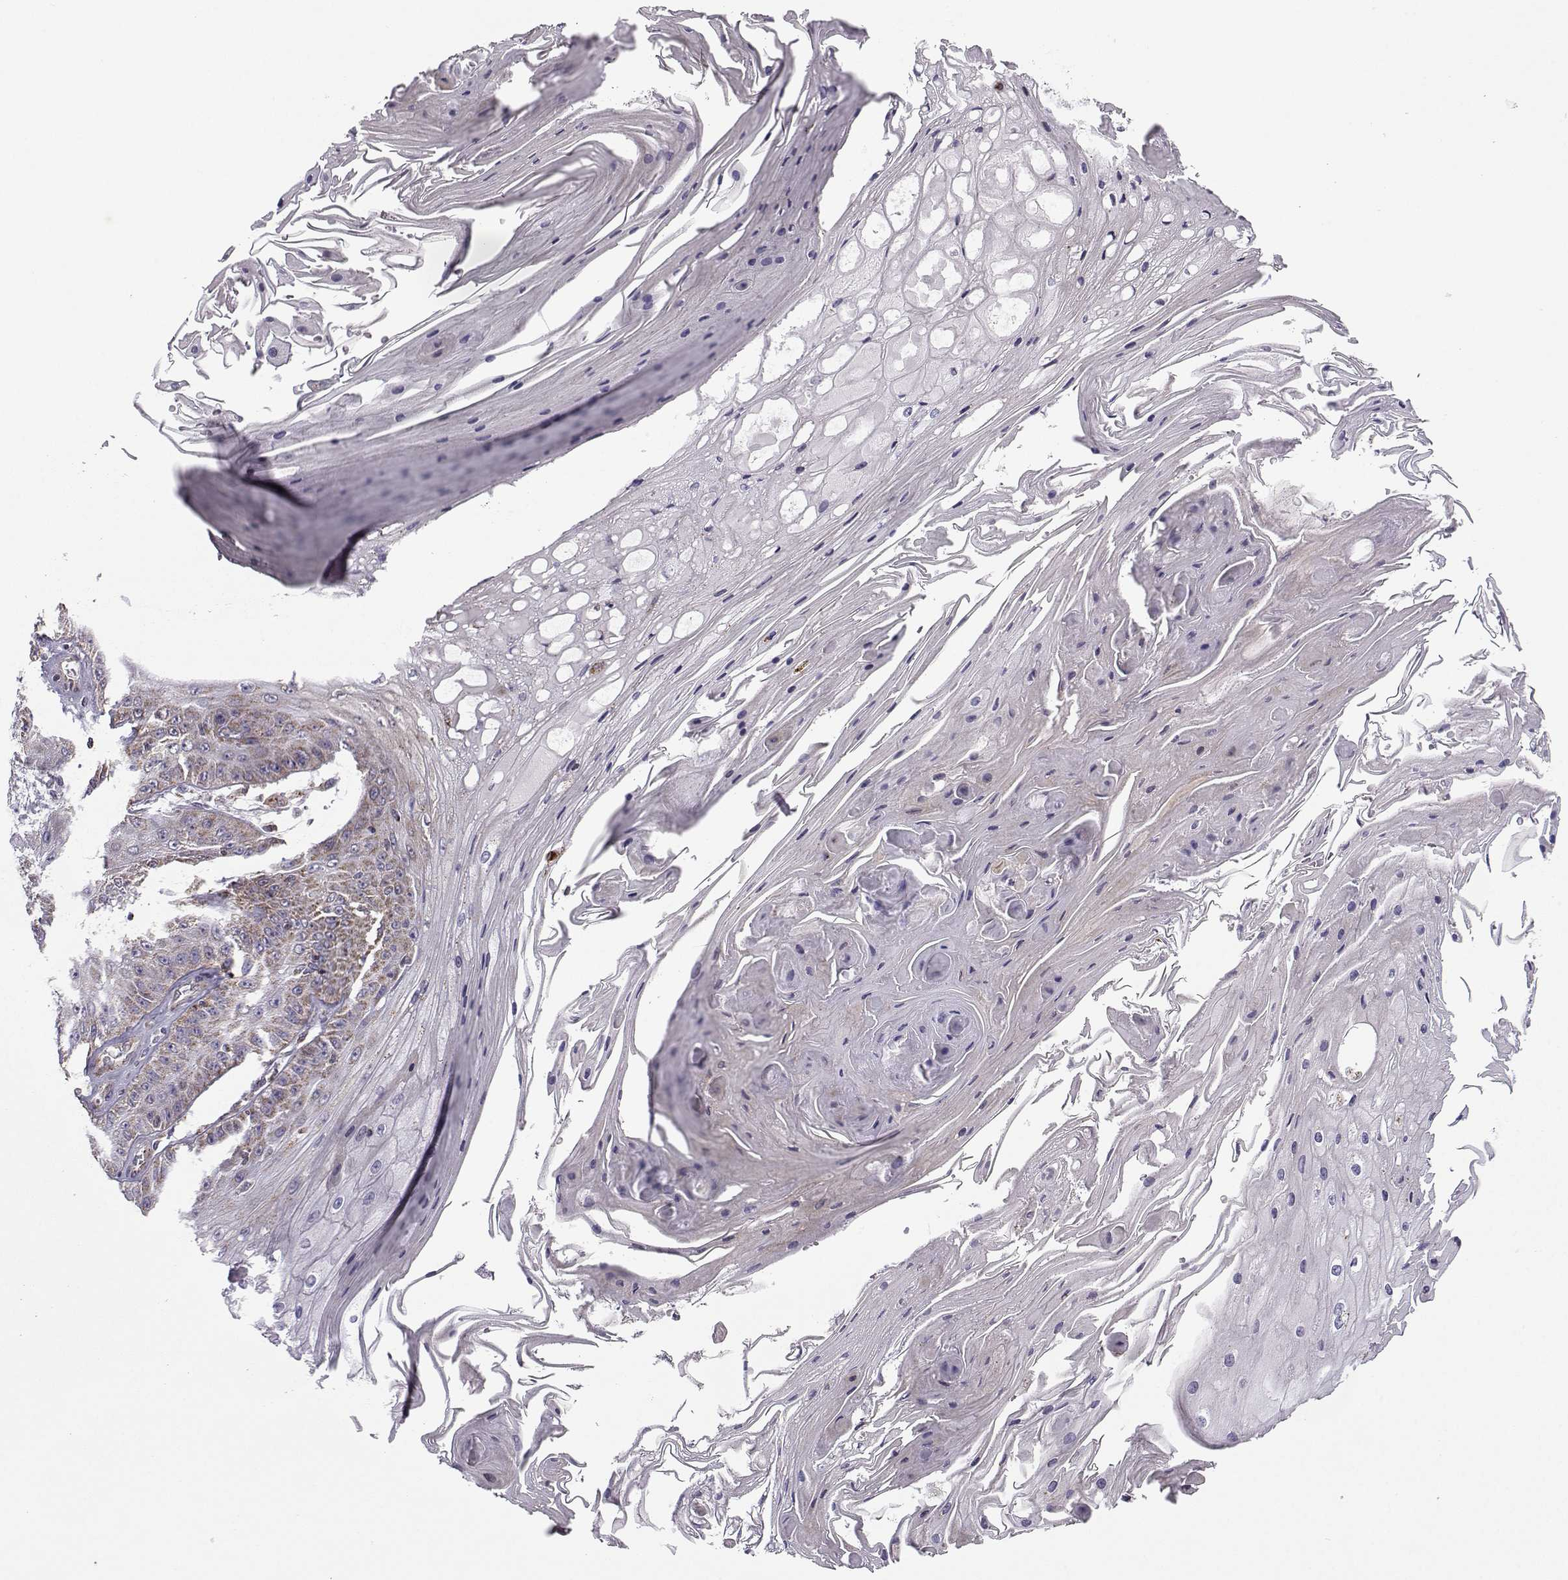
{"staining": {"intensity": "moderate", "quantity": "<25%", "location": "cytoplasmic/membranous"}, "tissue": "skin cancer", "cell_type": "Tumor cells", "image_type": "cancer", "snomed": [{"axis": "morphology", "description": "Squamous cell carcinoma, NOS"}, {"axis": "topography", "description": "Skin"}], "caption": "Brown immunohistochemical staining in human skin cancer (squamous cell carcinoma) demonstrates moderate cytoplasmic/membranous expression in approximately <25% of tumor cells. (Stains: DAB in brown, nuclei in blue, Microscopy: brightfield microscopy at high magnification).", "gene": "NECAB3", "patient": {"sex": "male", "age": 70}}